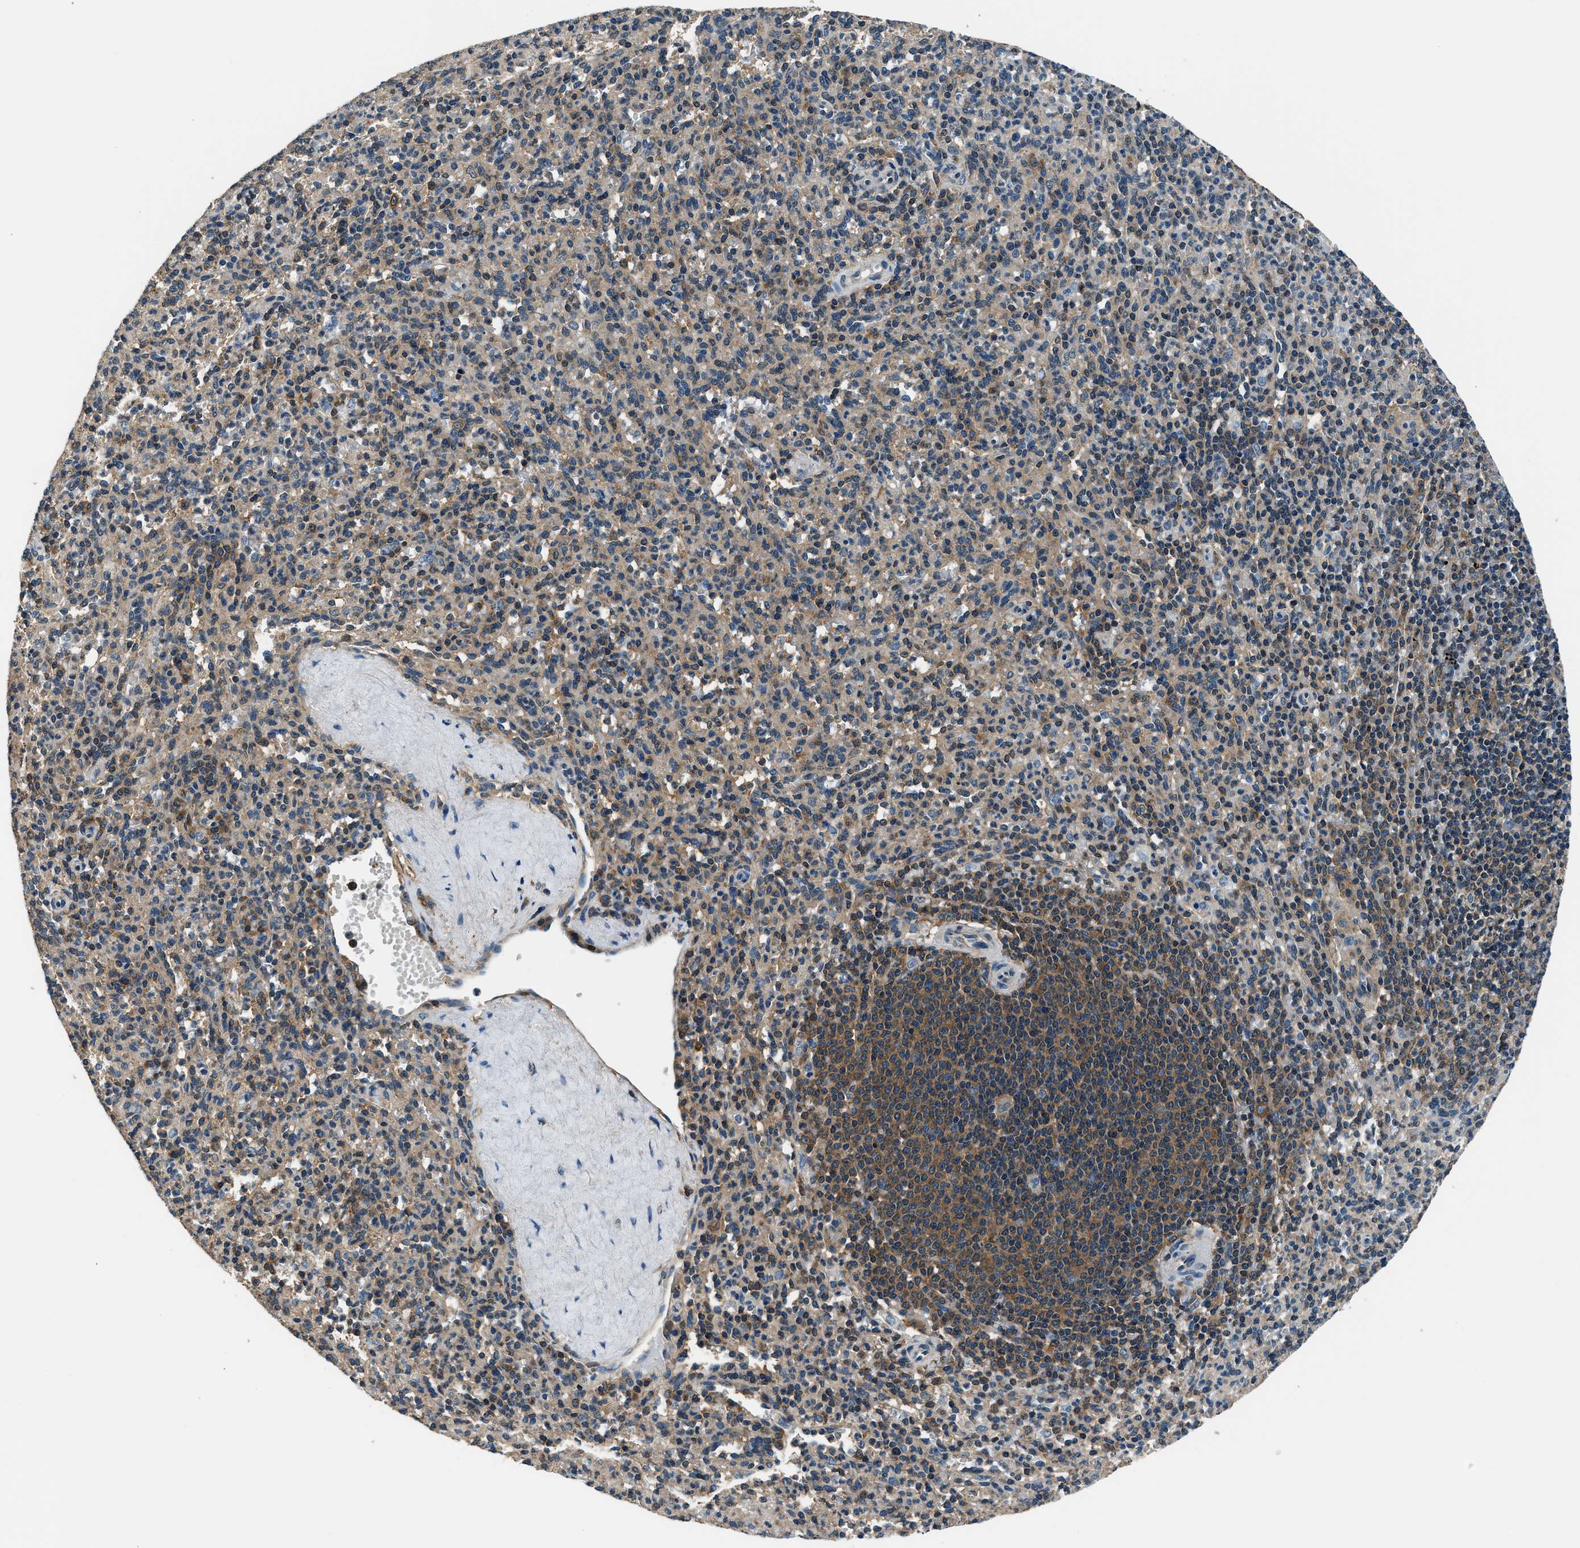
{"staining": {"intensity": "moderate", "quantity": "25%-75%", "location": "cytoplasmic/membranous"}, "tissue": "spleen", "cell_type": "Cells in red pulp", "image_type": "normal", "snomed": [{"axis": "morphology", "description": "Normal tissue, NOS"}, {"axis": "topography", "description": "Spleen"}], "caption": "Spleen stained with DAB IHC exhibits medium levels of moderate cytoplasmic/membranous staining in approximately 25%-75% of cells in red pulp. (Brightfield microscopy of DAB IHC at high magnification).", "gene": "ARFGAP2", "patient": {"sex": "male", "age": 36}}